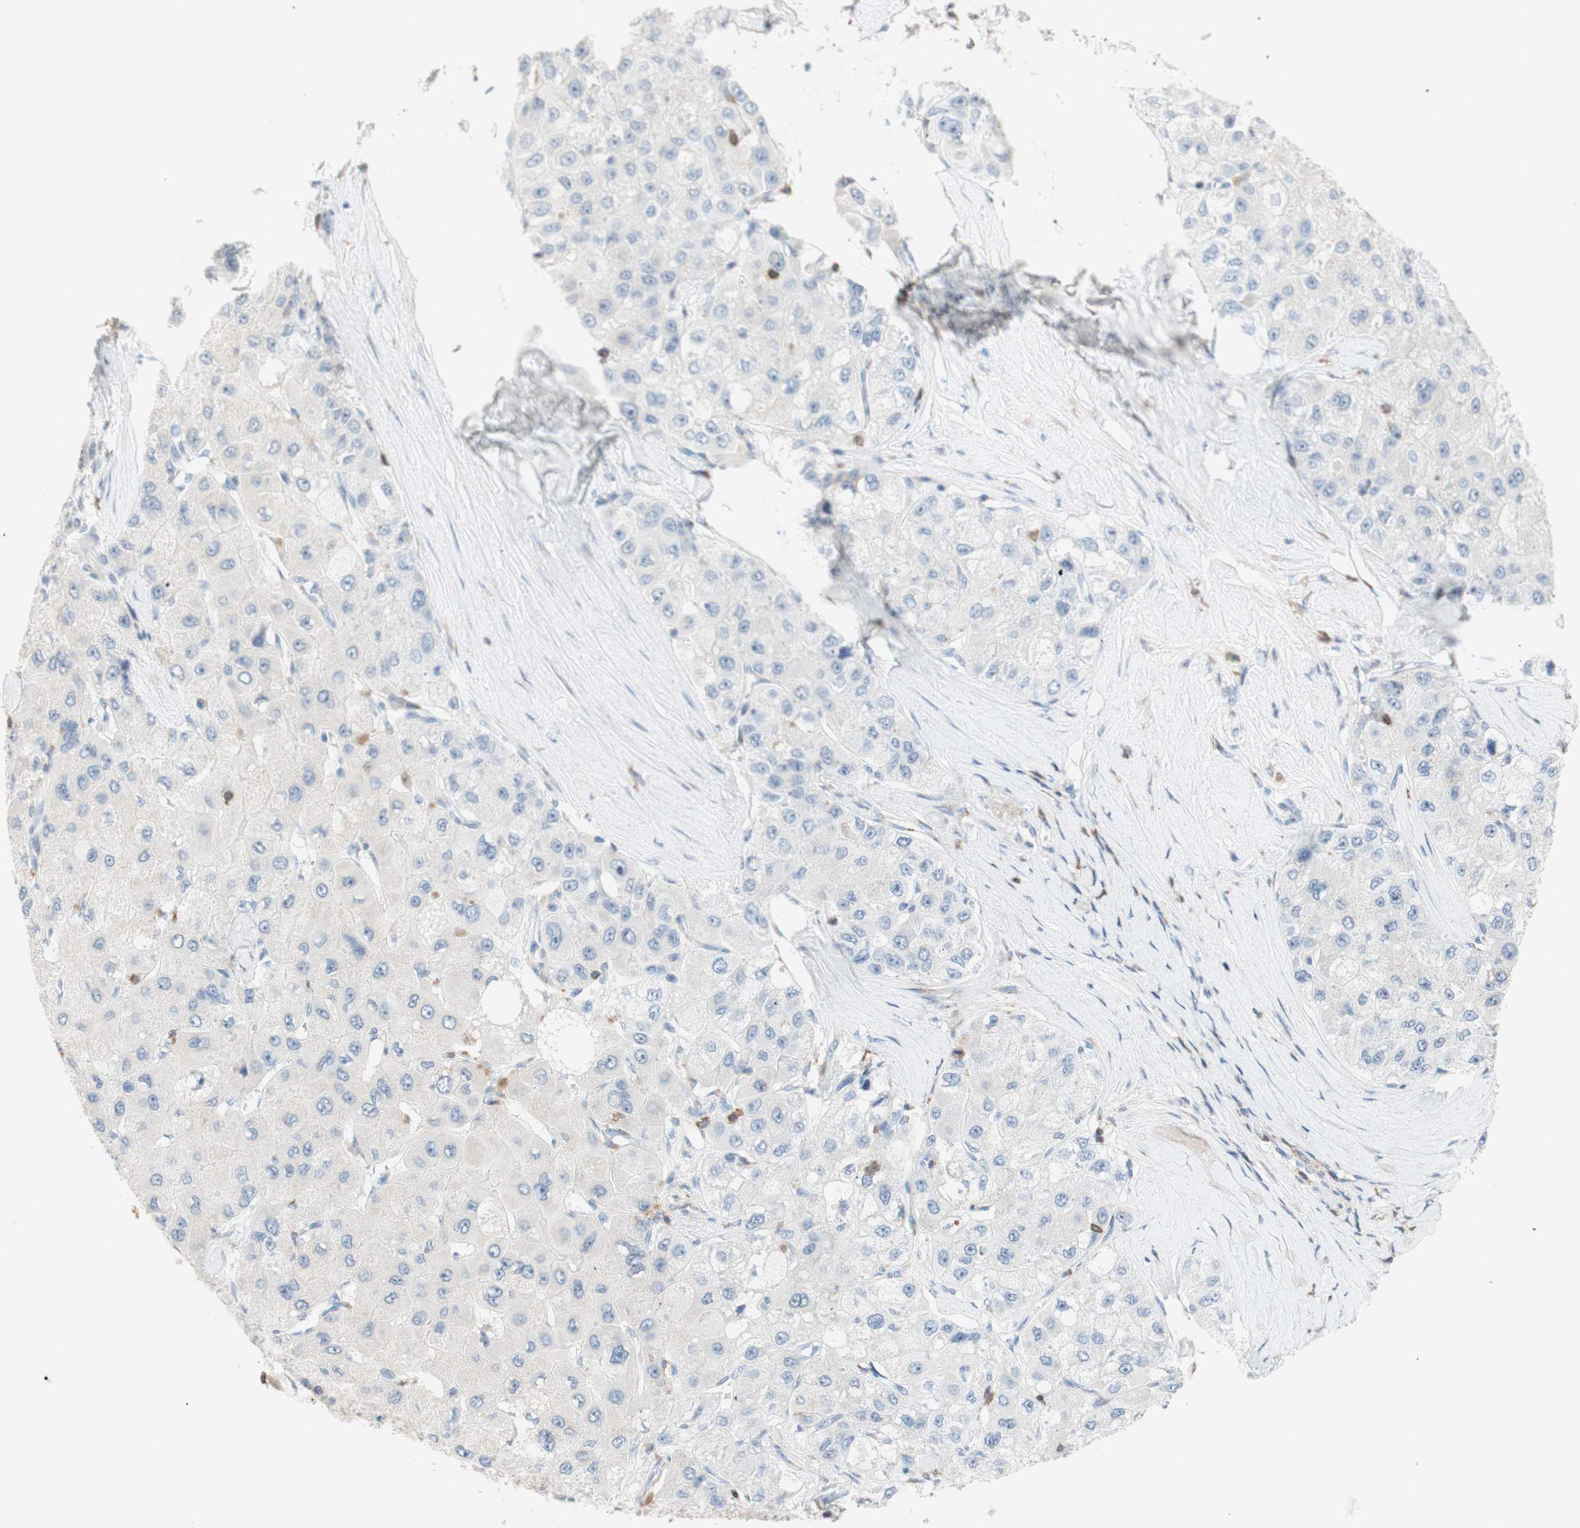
{"staining": {"intensity": "negative", "quantity": "none", "location": "none"}, "tissue": "liver cancer", "cell_type": "Tumor cells", "image_type": "cancer", "snomed": [{"axis": "morphology", "description": "Carcinoma, Hepatocellular, NOS"}, {"axis": "topography", "description": "Liver"}], "caption": "Immunohistochemistry (IHC) histopathology image of neoplastic tissue: human liver cancer stained with DAB (3,3'-diaminobenzidine) exhibits no significant protein expression in tumor cells.", "gene": "SPINK6", "patient": {"sex": "male", "age": 80}}